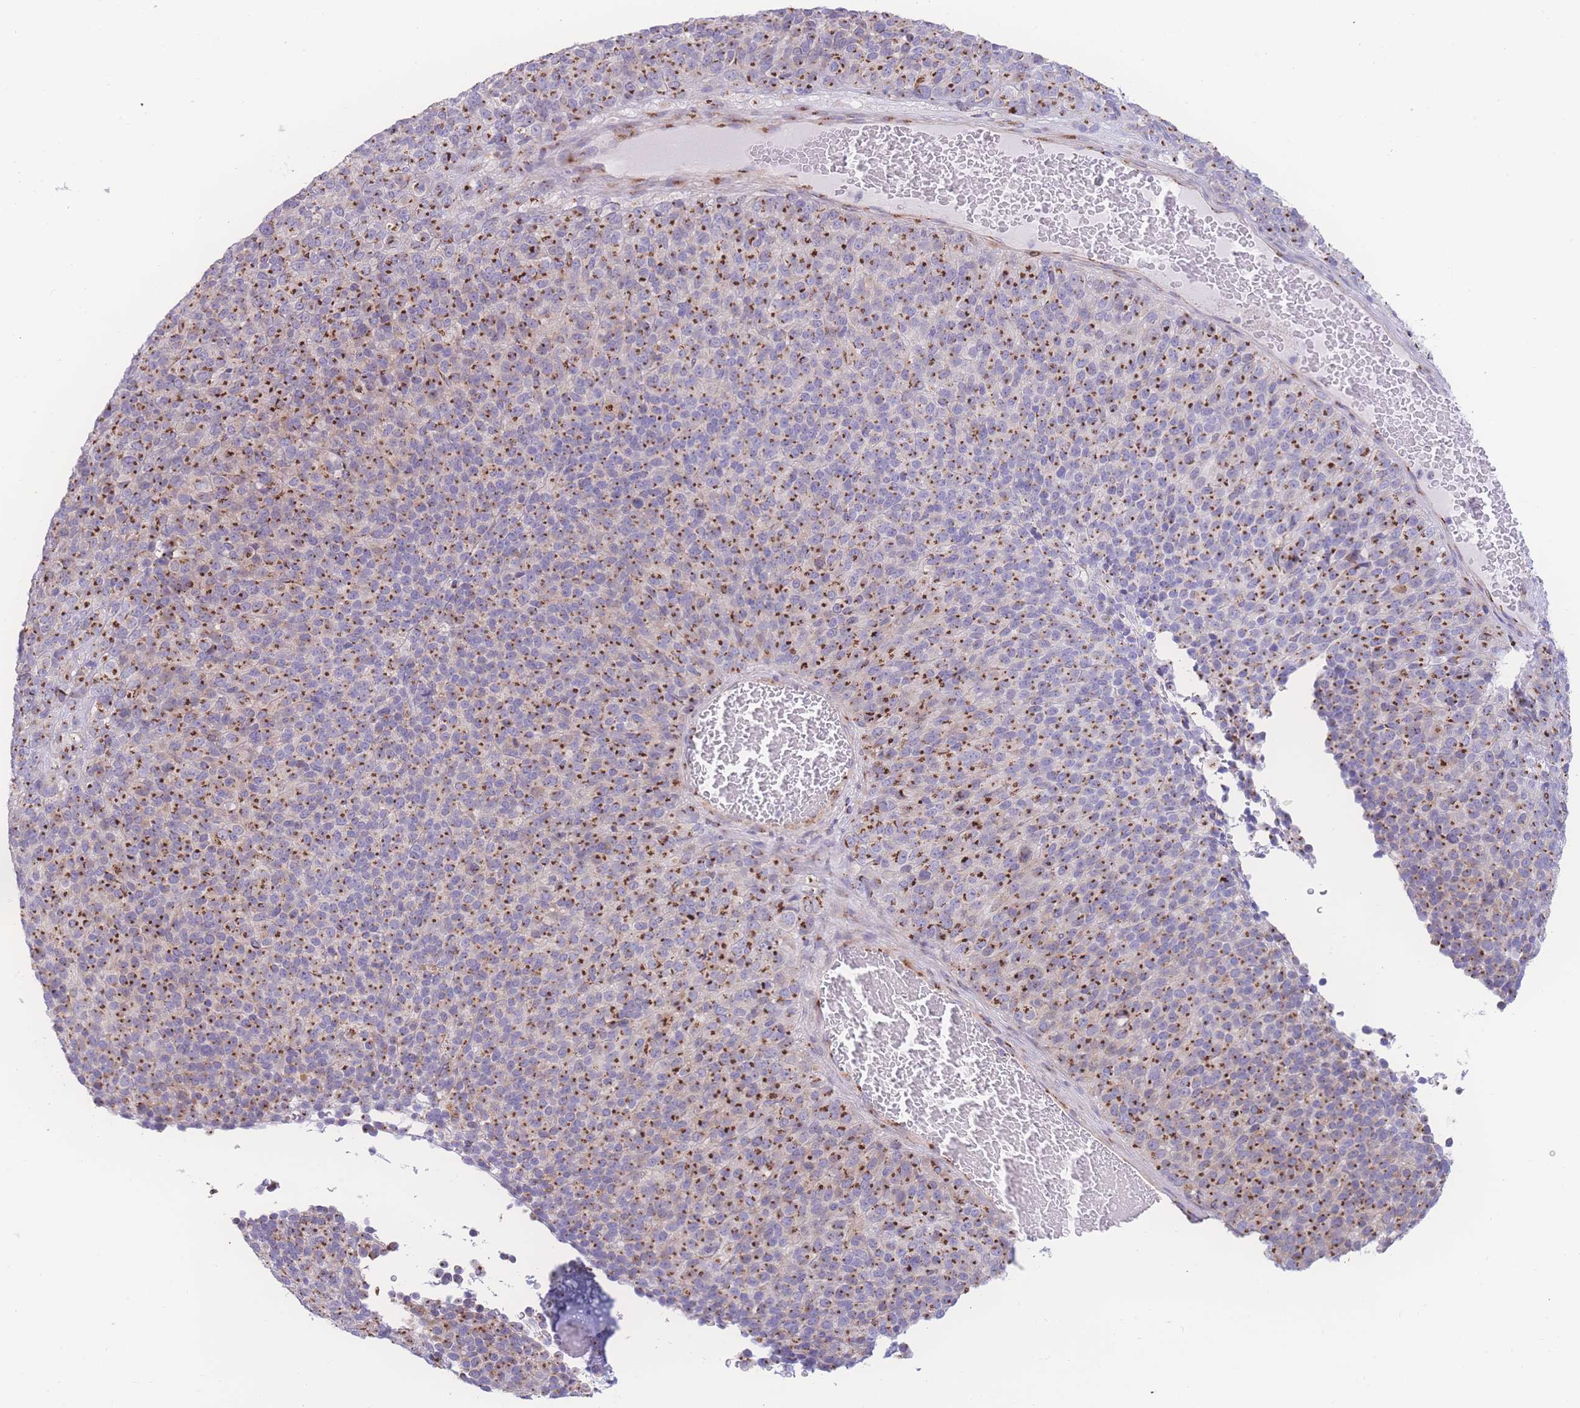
{"staining": {"intensity": "strong", "quantity": "25%-75%", "location": "cytoplasmic/membranous"}, "tissue": "melanoma", "cell_type": "Tumor cells", "image_type": "cancer", "snomed": [{"axis": "morphology", "description": "Malignant melanoma, Metastatic site"}, {"axis": "topography", "description": "Brain"}], "caption": "The immunohistochemical stain shows strong cytoplasmic/membranous staining in tumor cells of malignant melanoma (metastatic site) tissue.", "gene": "GOLM2", "patient": {"sex": "female", "age": 56}}